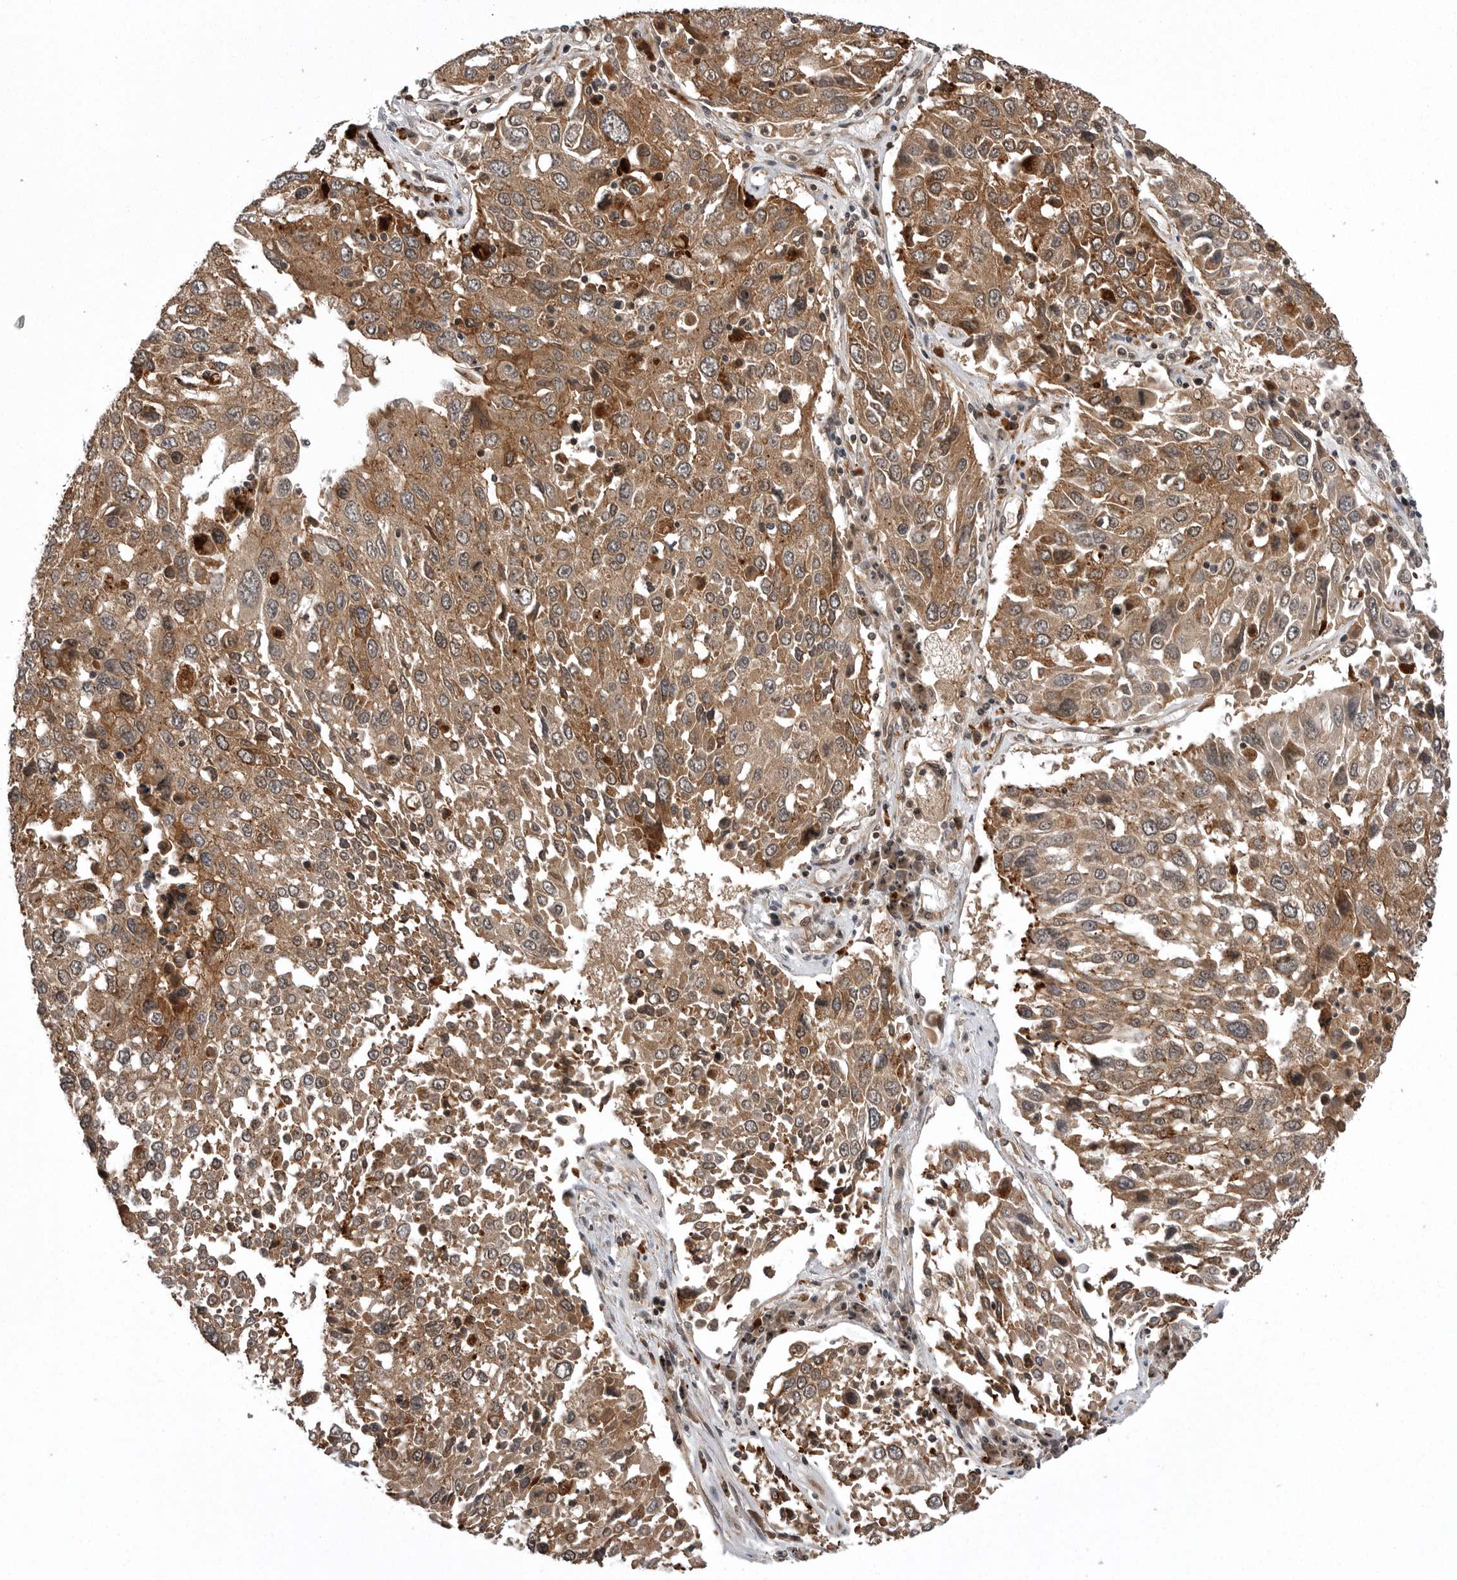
{"staining": {"intensity": "moderate", "quantity": ">75%", "location": "cytoplasmic/membranous"}, "tissue": "lung cancer", "cell_type": "Tumor cells", "image_type": "cancer", "snomed": [{"axis": "morphology", "description": "Squamous cell carcinoma, NOS"}, {"axis": "topography", "description": "Lung"}], "caption": "This image exhibits IHC staining of lung squamous cell carcinoma, with medium moderate cytoplasmic/membranous staining in about >75% of tumor cells.", "gene": "AOAH", "patient": {"sex": "male", "age": 65}}